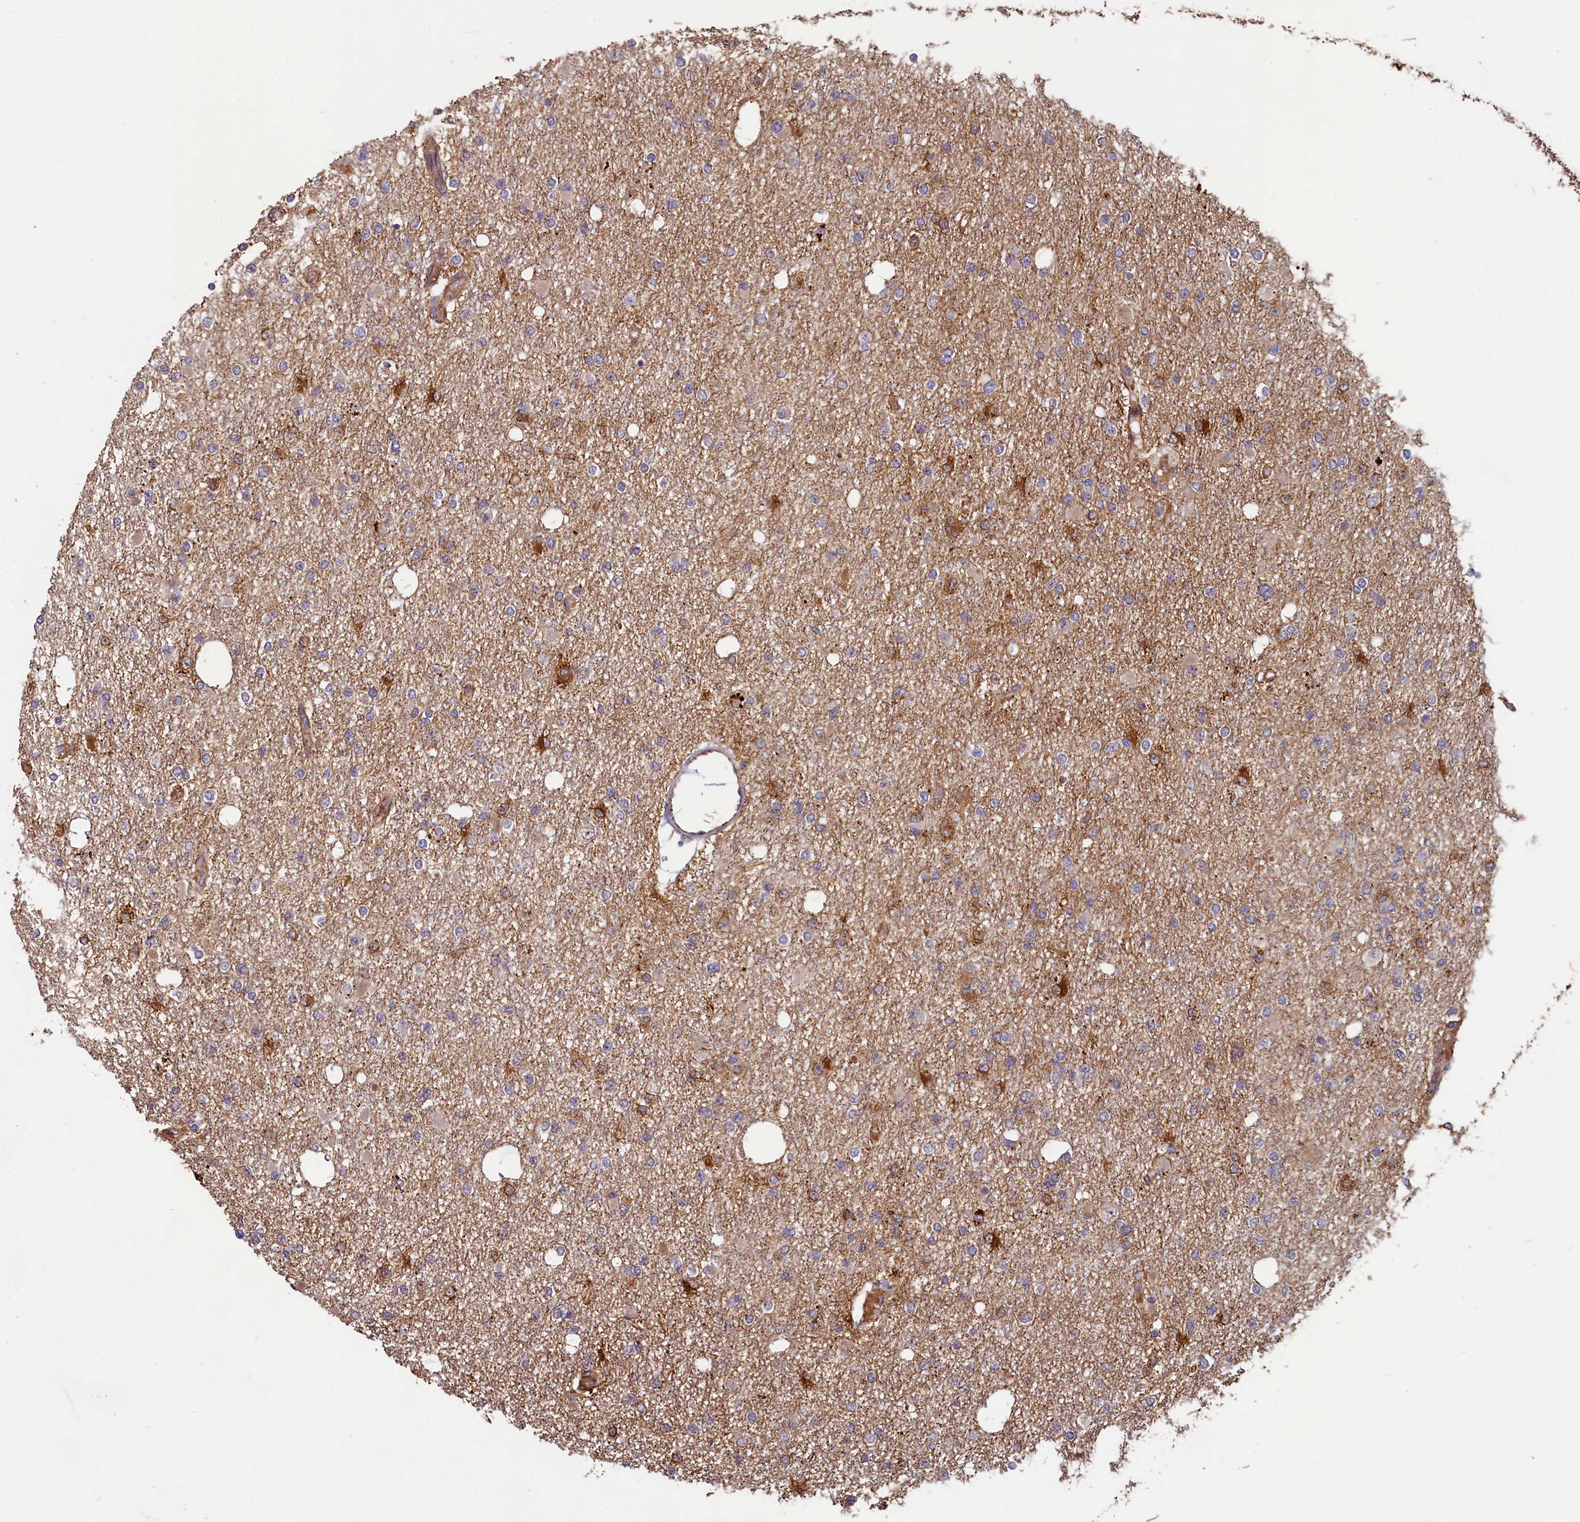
{"staining": {"intensity": "moderate", "quantity": "<25%", "location": "cytoplasmic/membranous"}, "tissue": "glioma", "cell_type": "Tumor cells", "image_type": "cancer", "snomed": [{"axis": "morphology", "description": "Glioma, malignant, Low grade"}, {"axis": "topography", "description": "Brain"}], "caption": "Glioma stained with DAB immunohistochemistry displays low levels of moderate cytoplasmic/membranous expression in about <25% of tumor cells.", "gene": "ACSBG1", "patient": {"sex": "female", "age": 22}}